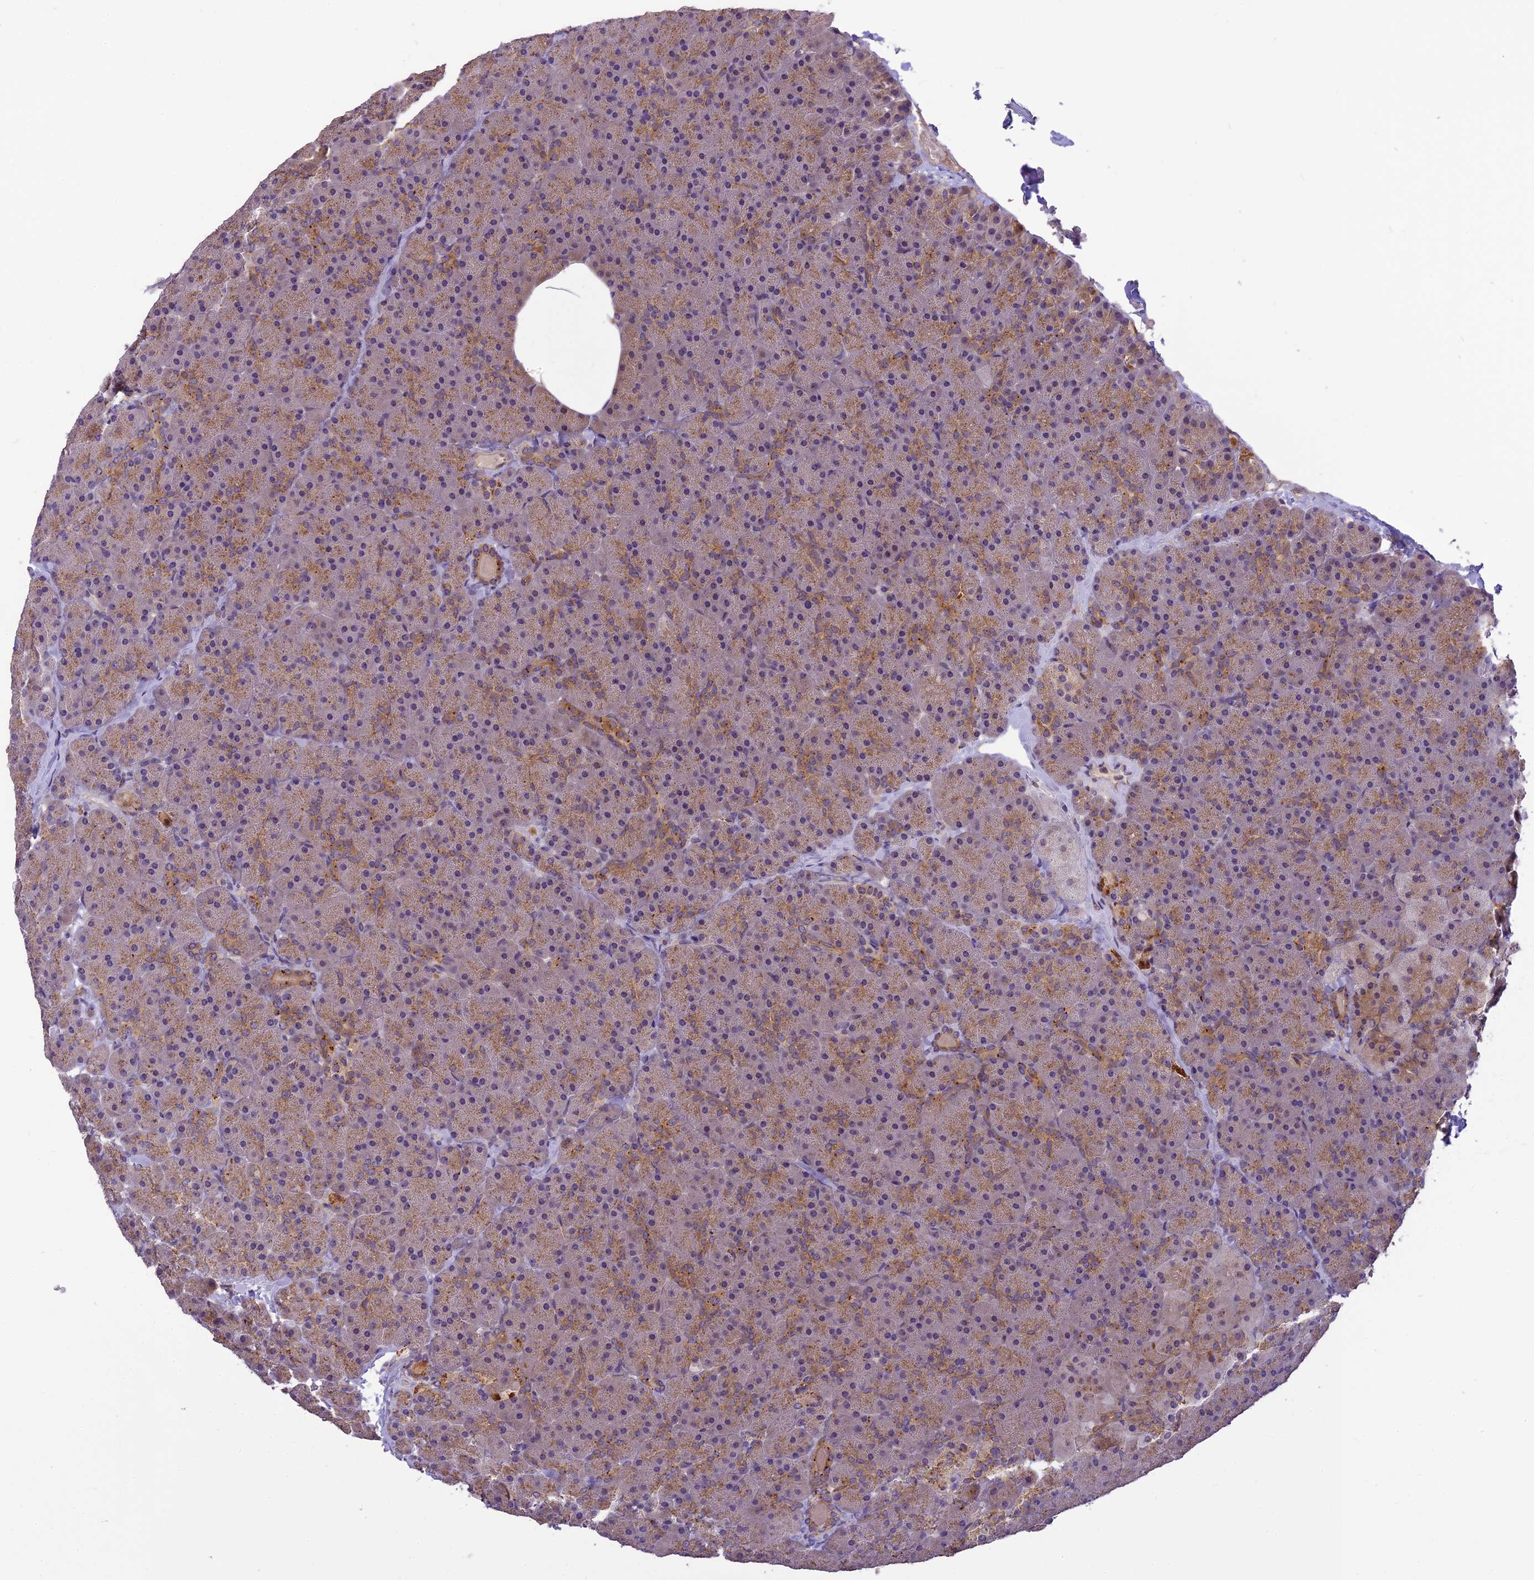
{"staining": {"intensity": "moderate", "quantity": "25%-75%", "location": "cytoplasmic/membranous"}, "tissue": "pancreas", "cell_type": "Exocrine glandular cells", "image_type": "normal", "snomed": [{"axis": "morphology", "description": "Normal tissue, NOS"}, {"axis": "topography", "description": "Pancreas"}], "caption": "Brown immunohistochemical staining in normal pancreas exhibits moderate cytoplasmic/membranous positivity in about 25%-75% of exocrine glandular cells. (DAB (3,3'-diaminobenzidine) IHC with brightfield microscopy, high magnification).", "gene": "FNIP2", "patient": {"sex": "male", "age": 36}}